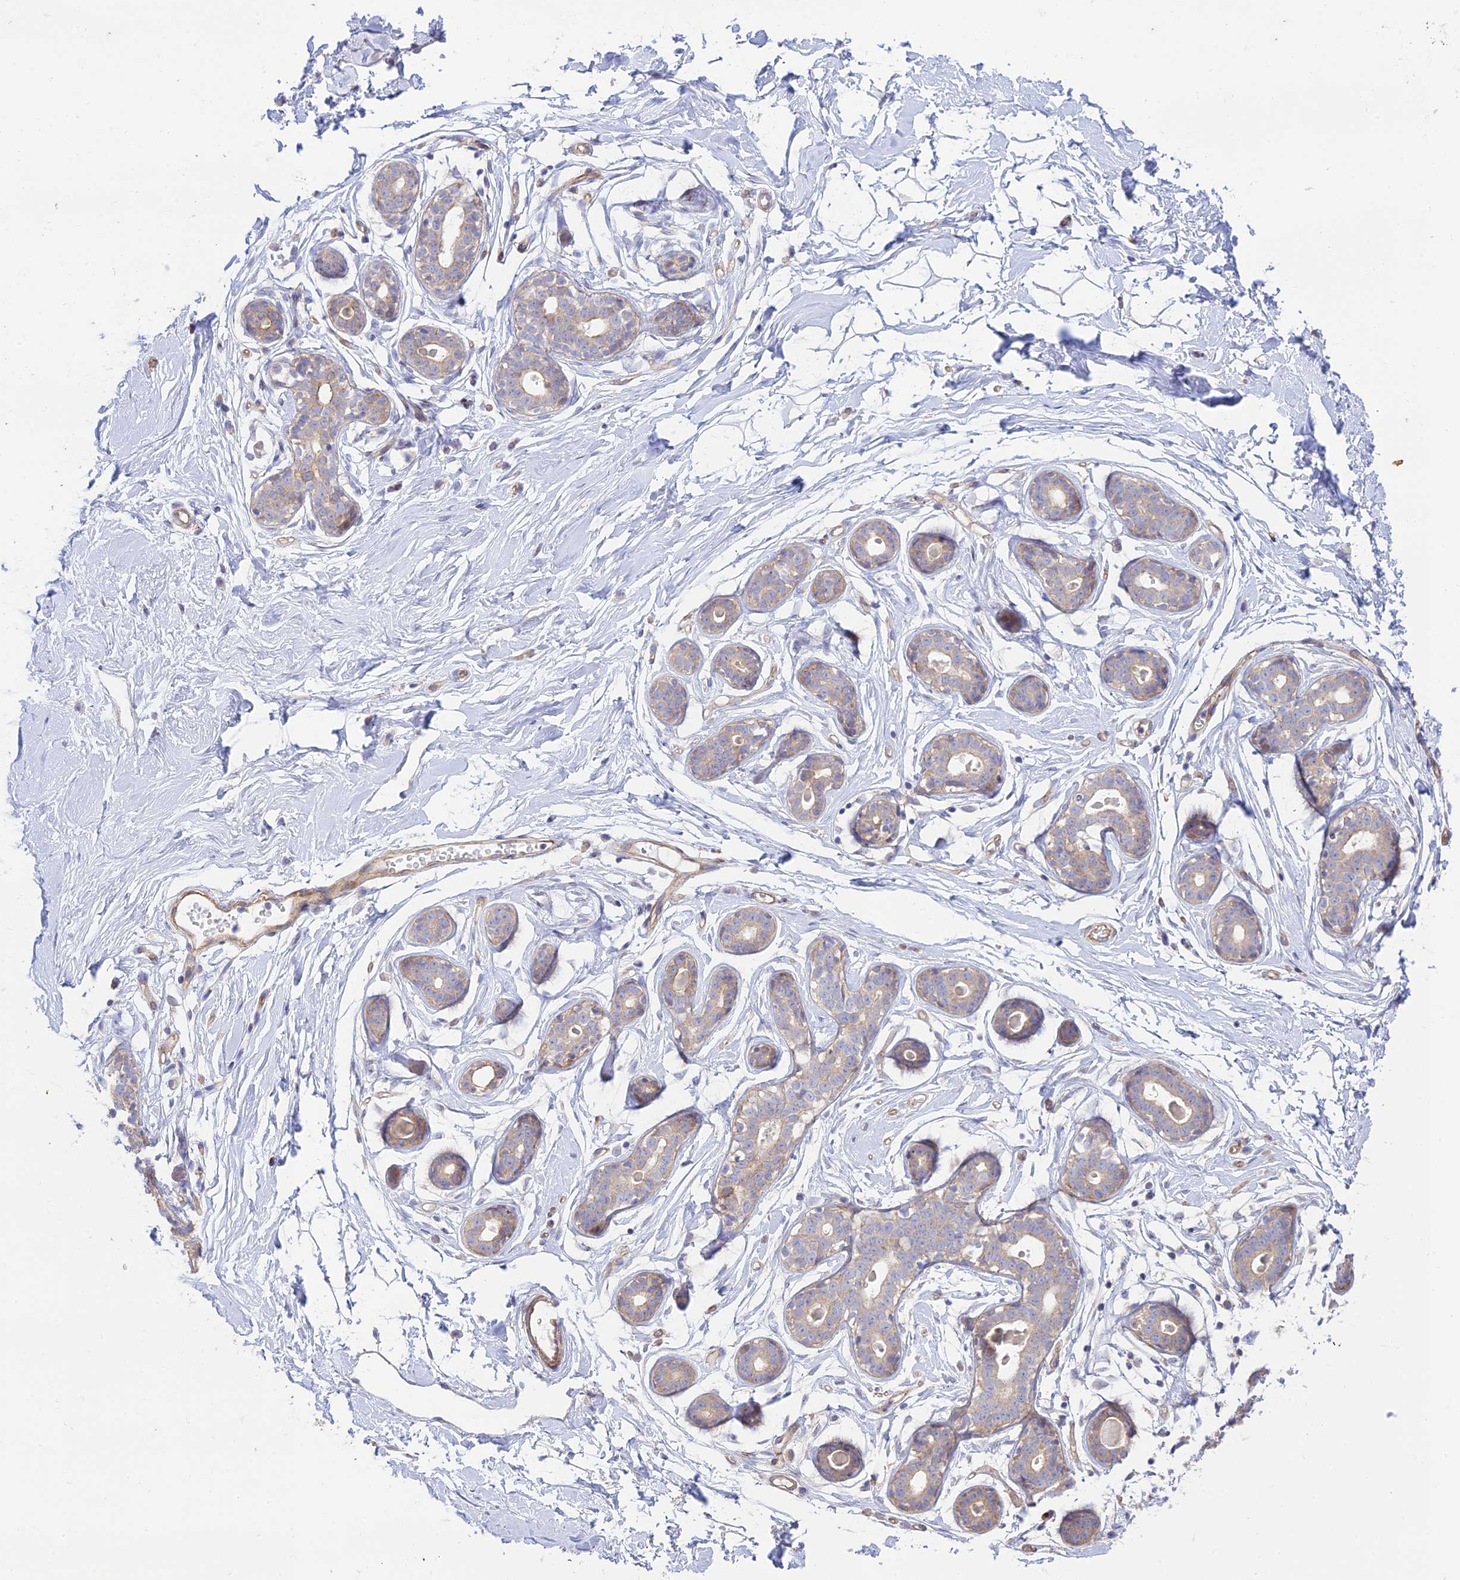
{"staining": {"intensity": "negative", "quantity": "none", "location": "none"}, "tissue": "breast", "cell_type": "Adipocytes", "image_type": "normal", "snomed": [{"axis": "morphology", "description": "Normal tissue, NOS"}, {"axis": "morphology", "description": "Adenoma, NOS"}, {"axis": "topography", "description": "Breast"}], "caption": "This is an immunohistochemistry (IHC) histopathology image of normal breast. There is no positivity in adipocytes.", "gene": "KCNAB1", "patient": {"sex": "female", "age": 23}}